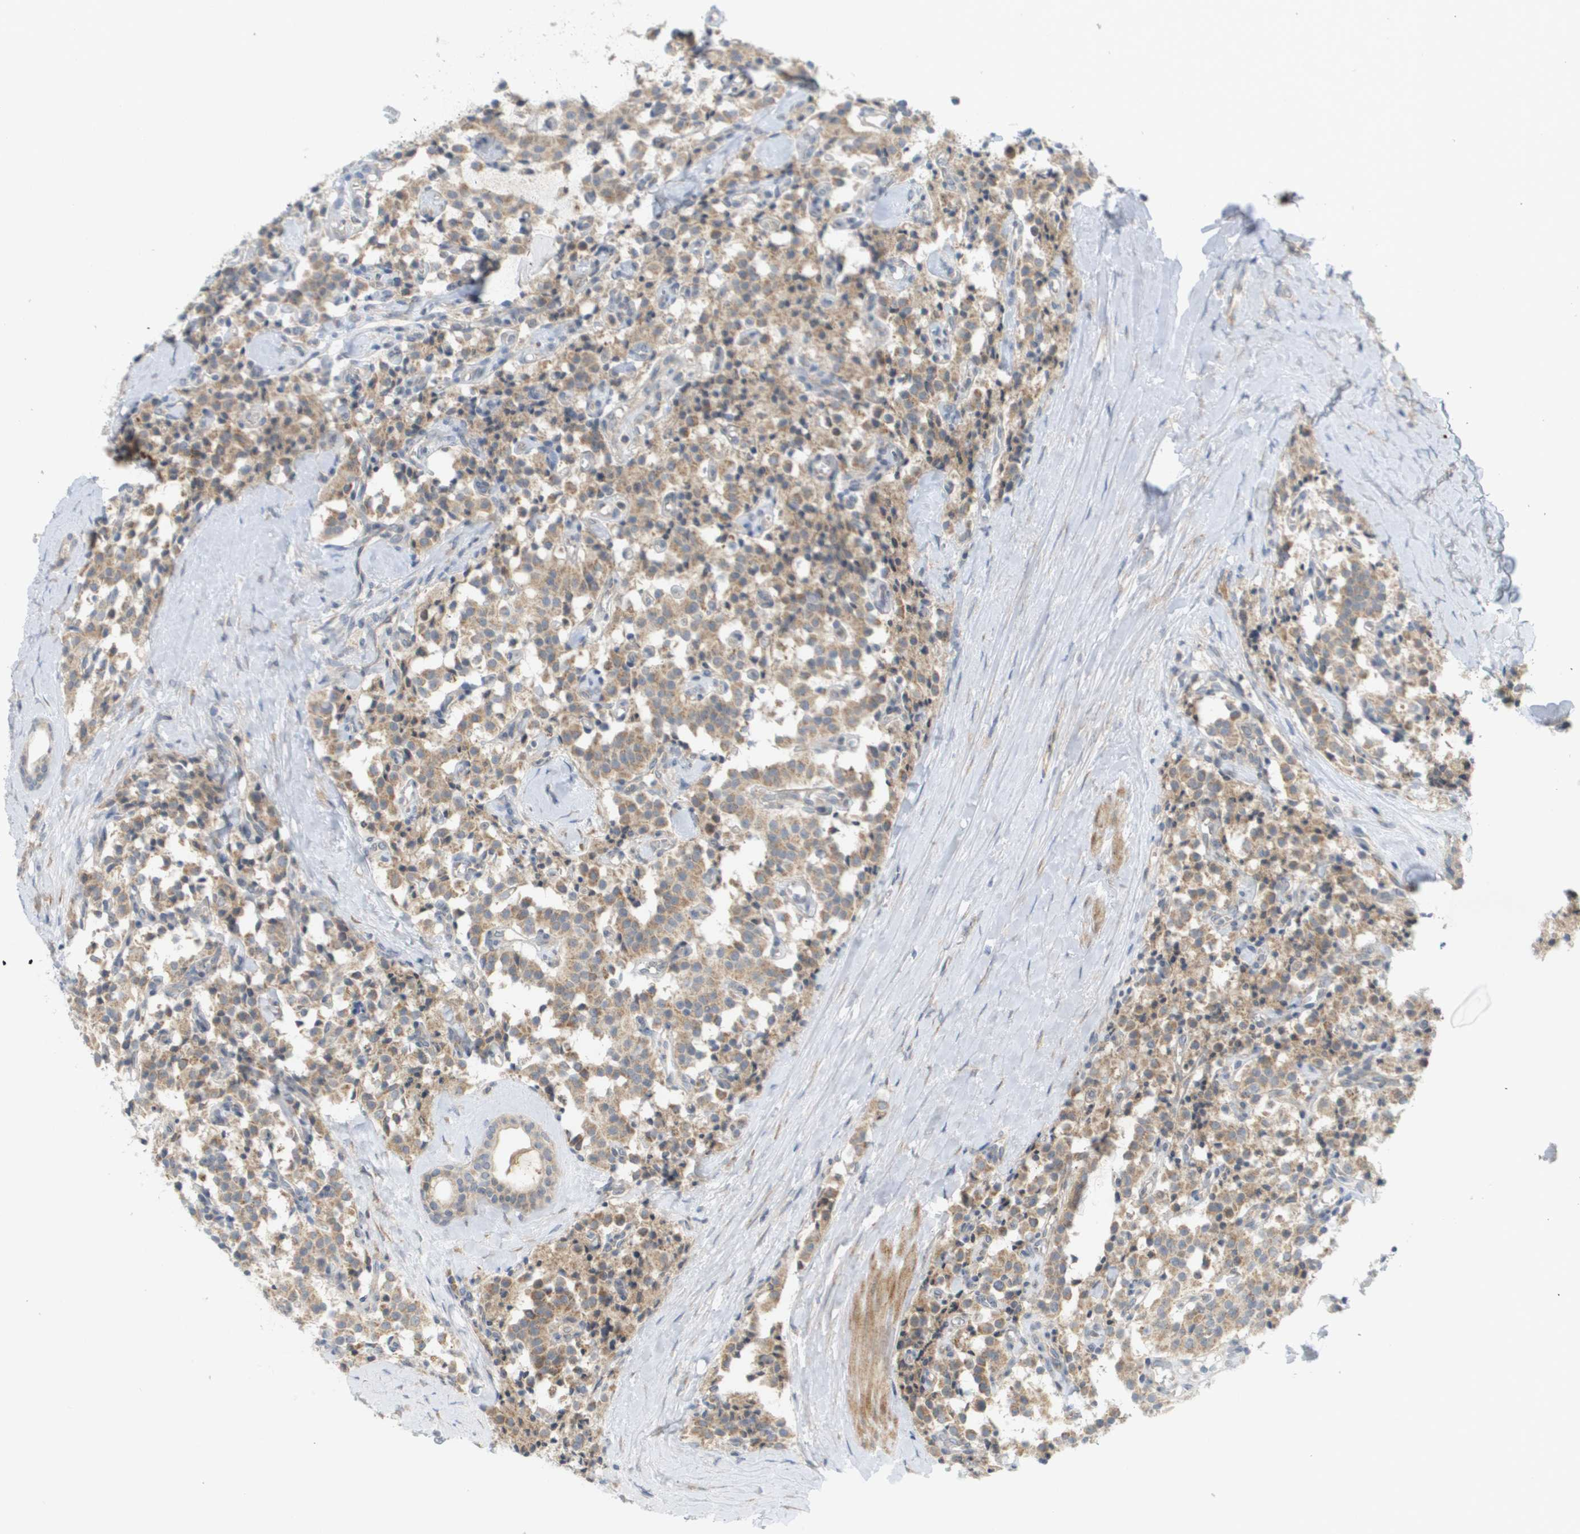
{"staining": {"intensity": "moderate", "quantity": ">75%", "location": "cytoplasmic/membranous"}, "tissue": "carcinoid", "cell_type": "Tumor cells", "image_type": "cancer", "snomed": [{"axis": "morphology", "description": "Carcinoid, malignant, NOS"}, {"axis": "topography", "description": "Lung"}], "caption": "Human malignant carcinoid stained for a protein (brown) shows moderate cytoplasmic/membranous positive staining in approximately >75% of tumor cells.", "gene": "PROC", "patient": {"sex": "male", "age": 30}}